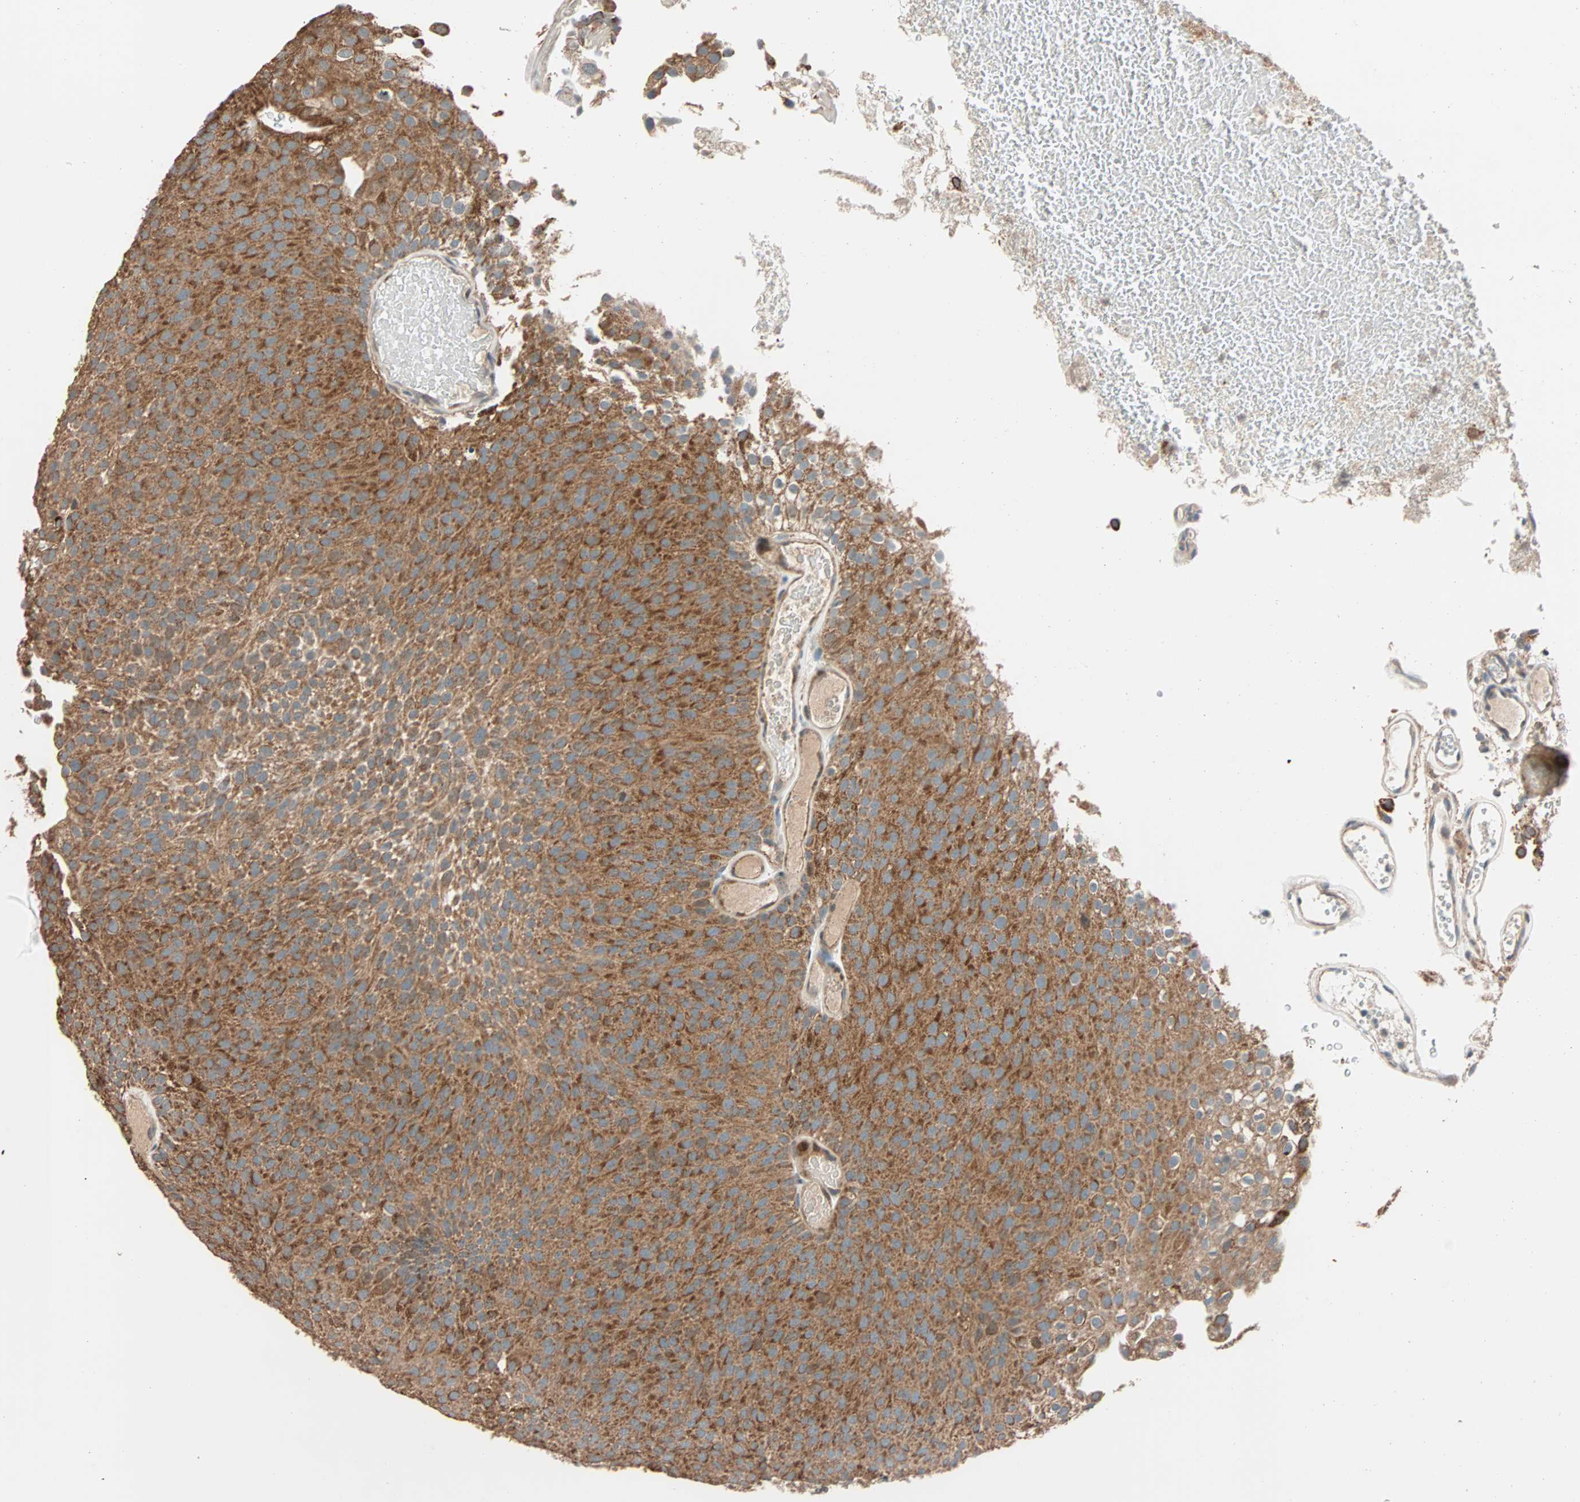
{"staining": {"intensity": "strong", "quantity": ">75%", "location": "cytoplasmic/membranous"}, "tissue": "urothelial cancer", "cell_type": "Tumor cells", "image_type": "cancer", "snomed": [{"axis": "morphology", "description": "Urothelial carcinoma, Low grade"}, {"axis": "topography", "description": "Urinary bladder"}], "caption": "Immunohistochemistry (DAB (3,3'-diaminobenzidine)) staining of human urothelial cancer shows strong cytoplasmic/membranous protein expression in about >75% of tumor cells.", "gene": "HECW1", "patient": {"sex": "male", "age": 78}}